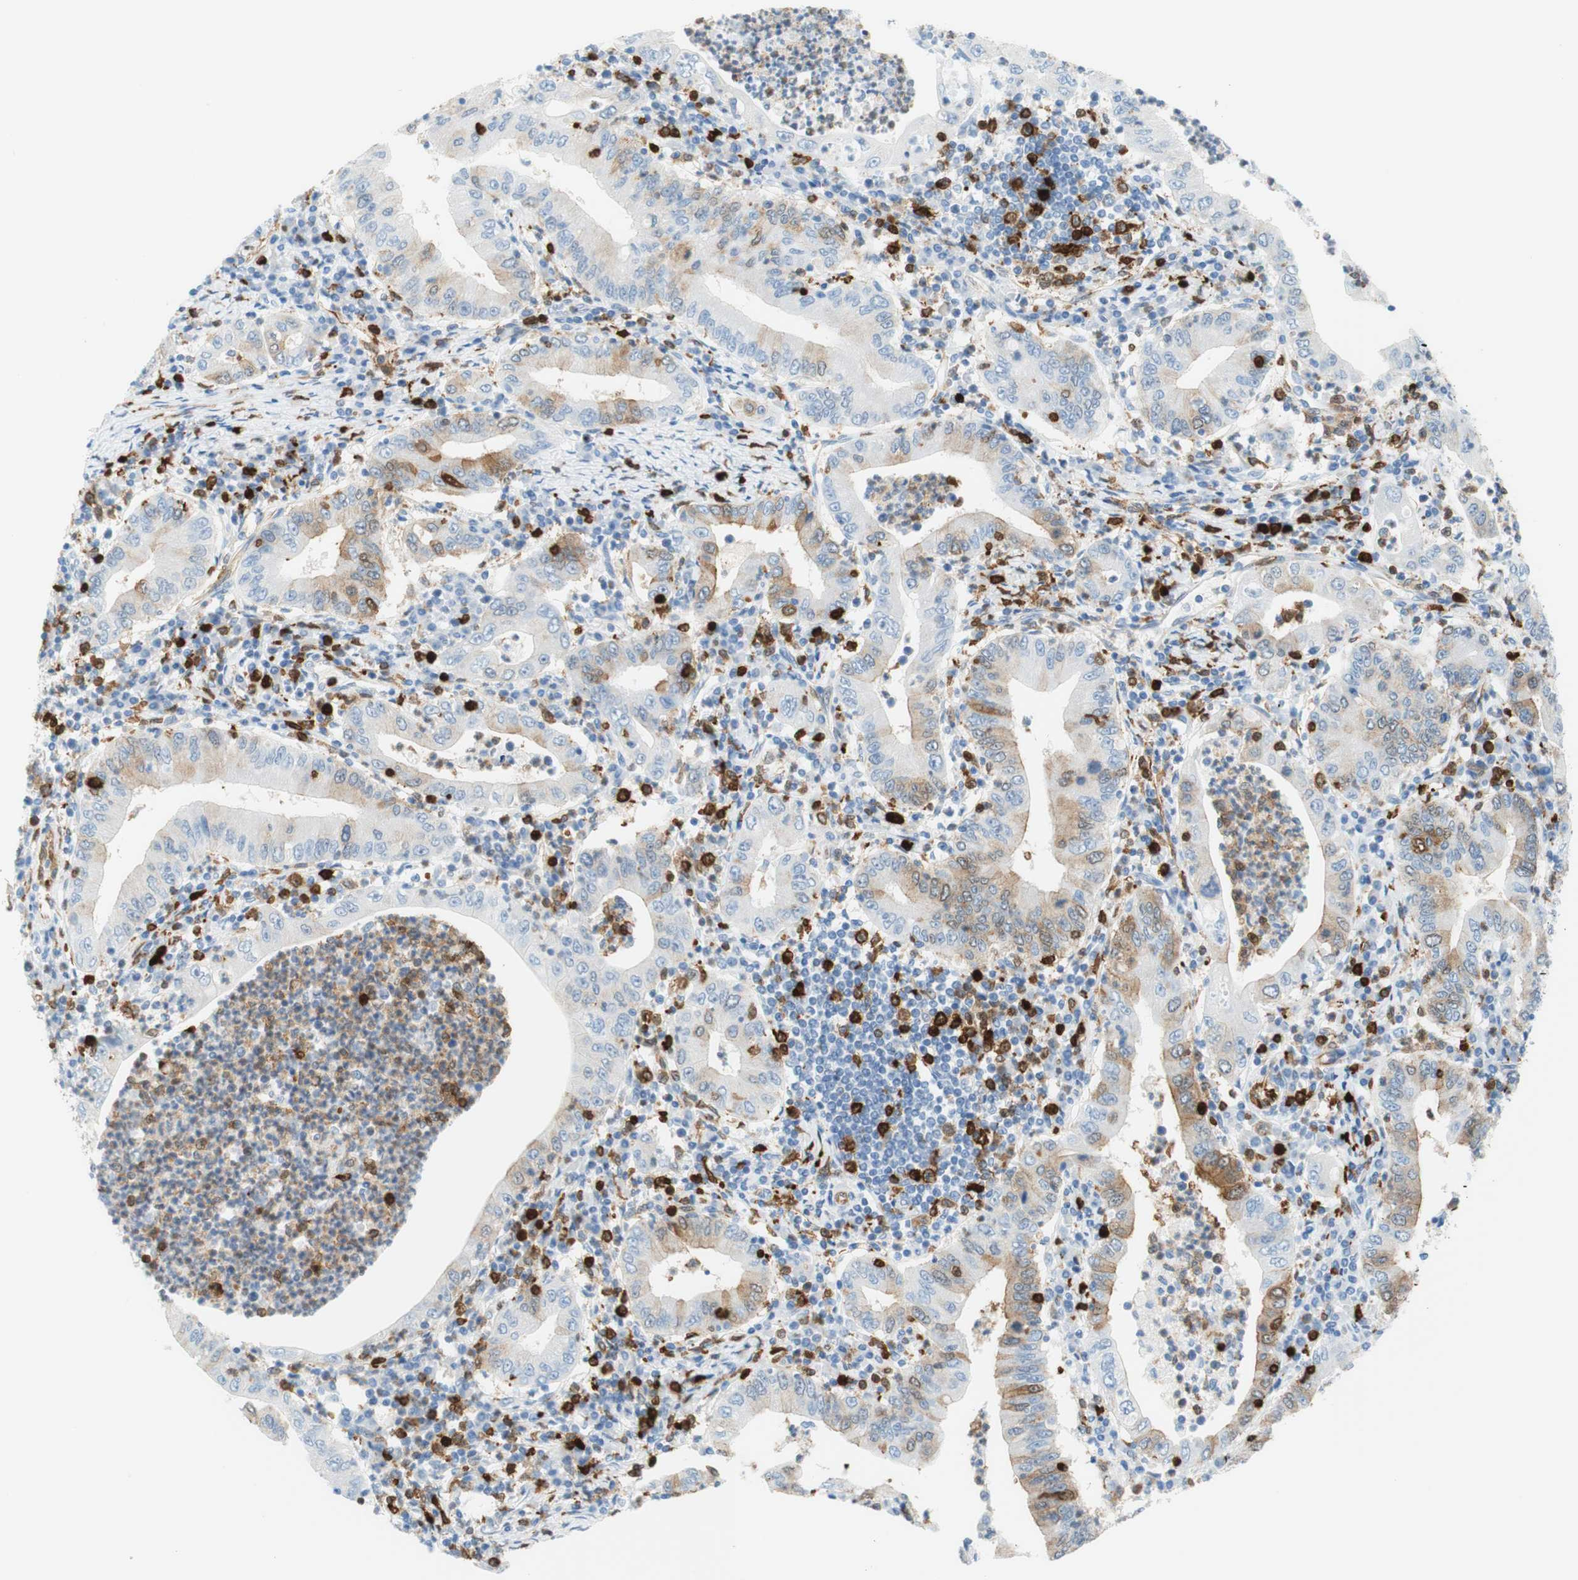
{"staining": {"intensity": "weak", "quantity": "25%-75%", "location": "cytoplasmic/membranous"}, "tissue": "stomach cancer", "cell_type": "Tumor cells", "image_type": "cancer", "snomed": [{"axis": "morphology", "description": "Normal tissue, NOS"}, {"axis": "morphology", "description": "Adenocarcinoma, NOS"}, {"axis": "topography", "description": "Esophagus"}, {"axis": "topography", "description": "Stomach, upper"}, {"axis": "topography", "description": "Peripheral nerve tissue"}], "caption": "IHC photomicrograph of stomach cancer (adenocarcinoma) stained for a protein (brown), which reveals low levels of weak cytoplasmic/membranous expression in about 25%-75% of tumor cells.", "gene": "STMN1", "patient": {"sex": "male", "age": 62}}